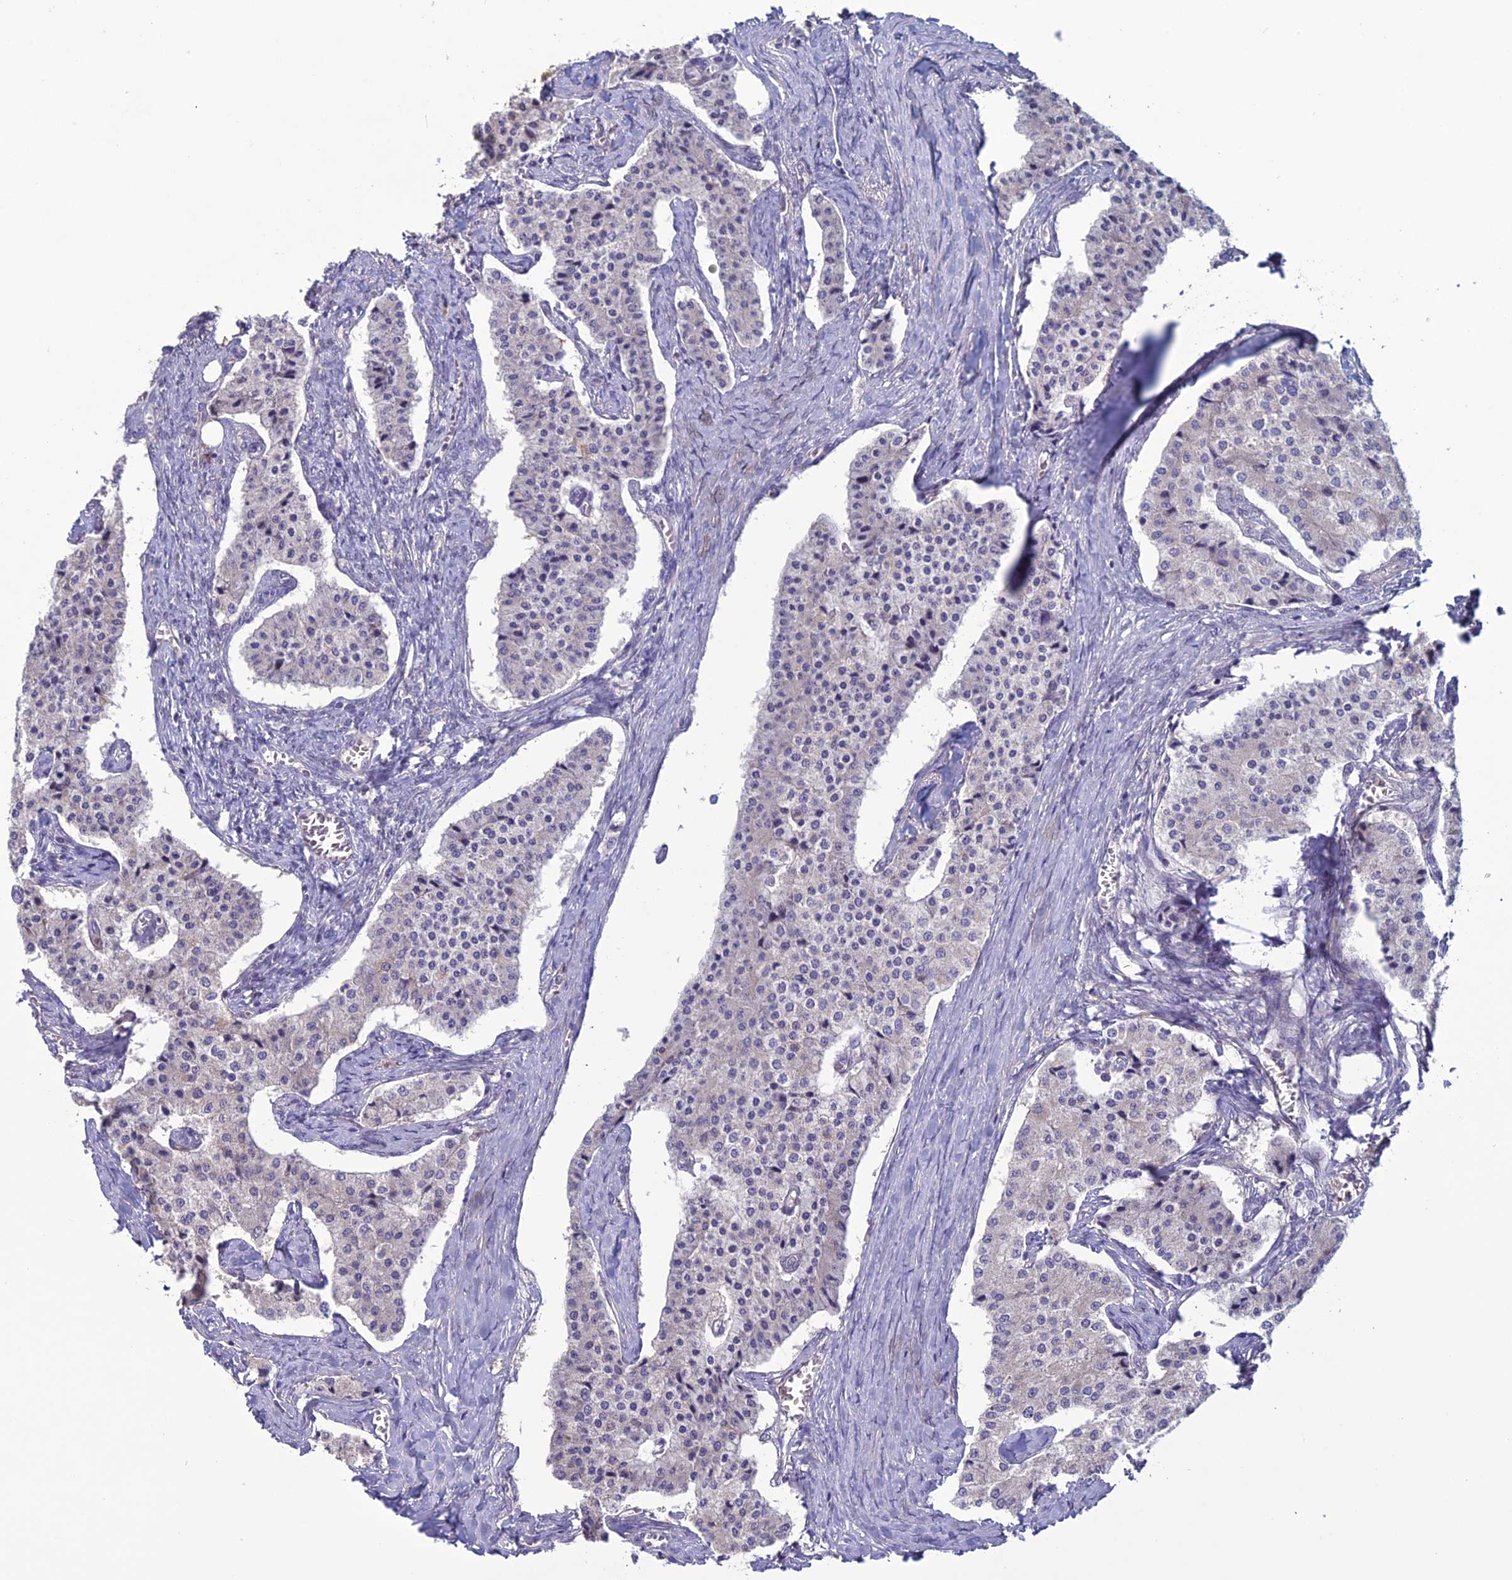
{"staining": {"intensity": "negative", "quantity": "none", "location": "none"}, "tissue": "carcinoid", "cell_type": "Tumor cells", "image_type": "cancer", "snomed": [{"axis": "morphology", "description": "Carcinoid, malignant, NOS"}, {"axis": "topography", "description": "Colon"}], "caption": "This is an immunohistochemistry (IHC) photomicrograph of malignant carcinoid. There is no positivity in tumor cells.", "gene": "C2orf76", "patient": {"sex": "female", "age": 52}}